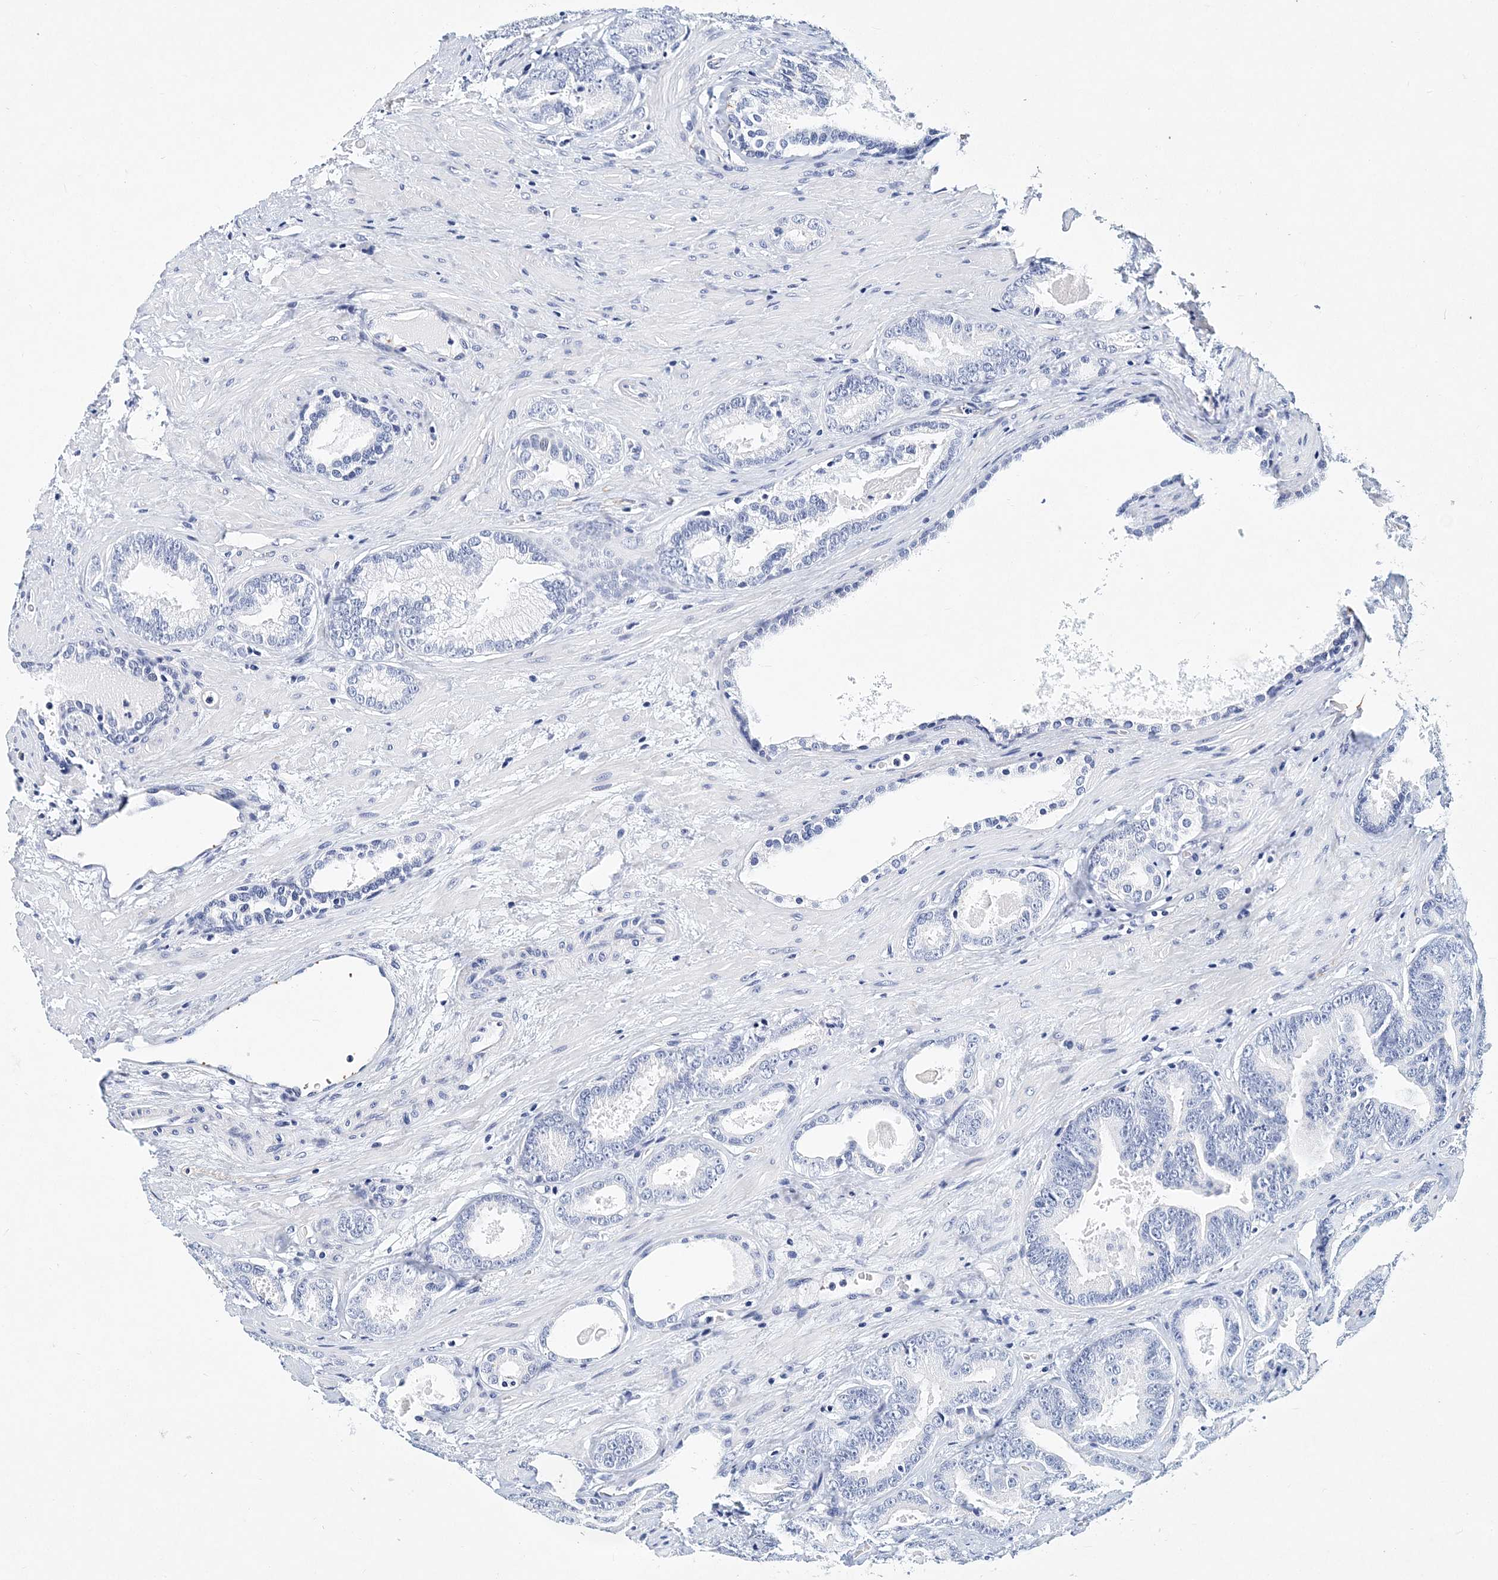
{"staining": {"intensity": "negative", "quantity": "none", "location": "none"}, "tissue": "prostate cancer", "cell_type": "Tumor cells", "image_type": "cancer", "snomed": [{"axis": "morphology", "description": "Adenocarcinoma, High grade"}, {"axis": "topography", "description": "Prostate"}], "caption": "Tumor cells are negative for brown protein staining in prostate cancer (high-grade adenocarcinoma).", "gene": "ITGA2B", "patient": {"sex": "male", "age": 66}}